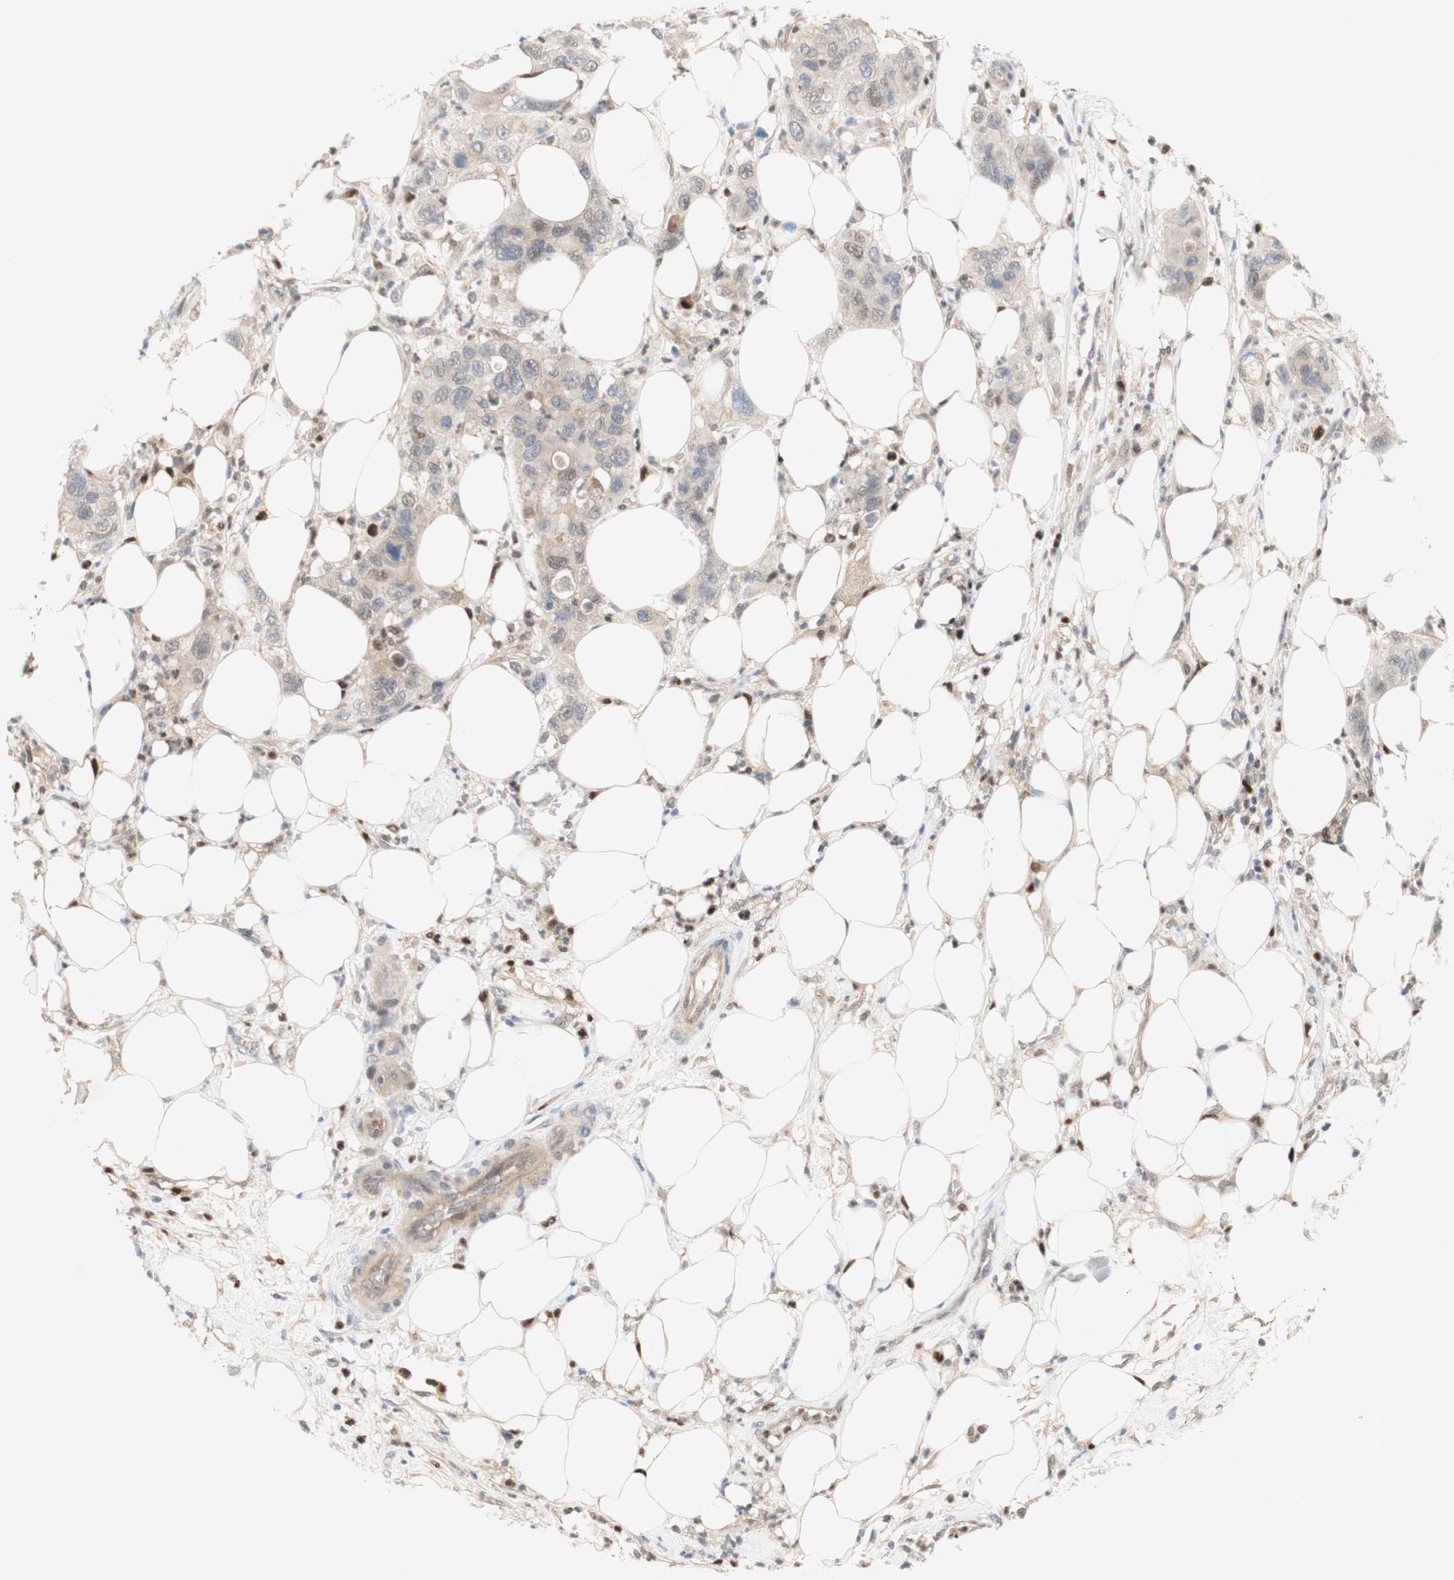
{"staining": {"intensity": "weak", "quantity": "<25%", "location": "cytoplasmic/membranous,nuclear"}, "tissue": "pancreatic cancer", "cell_type": "Tumor cells", "image_type": "cancer", "snomed": [{"axis": "morphology", "description": "Adenocarcinoma, NOS"}, {"axis": "topography", "description": "Pancreas"}], "caption": "A photomicrograph of human pancreatic cancer (adenocarcinoma) is negative for staining in tumor cells.", "gene": "RFNG", "patient": {"sex": "female", "age": 71}}